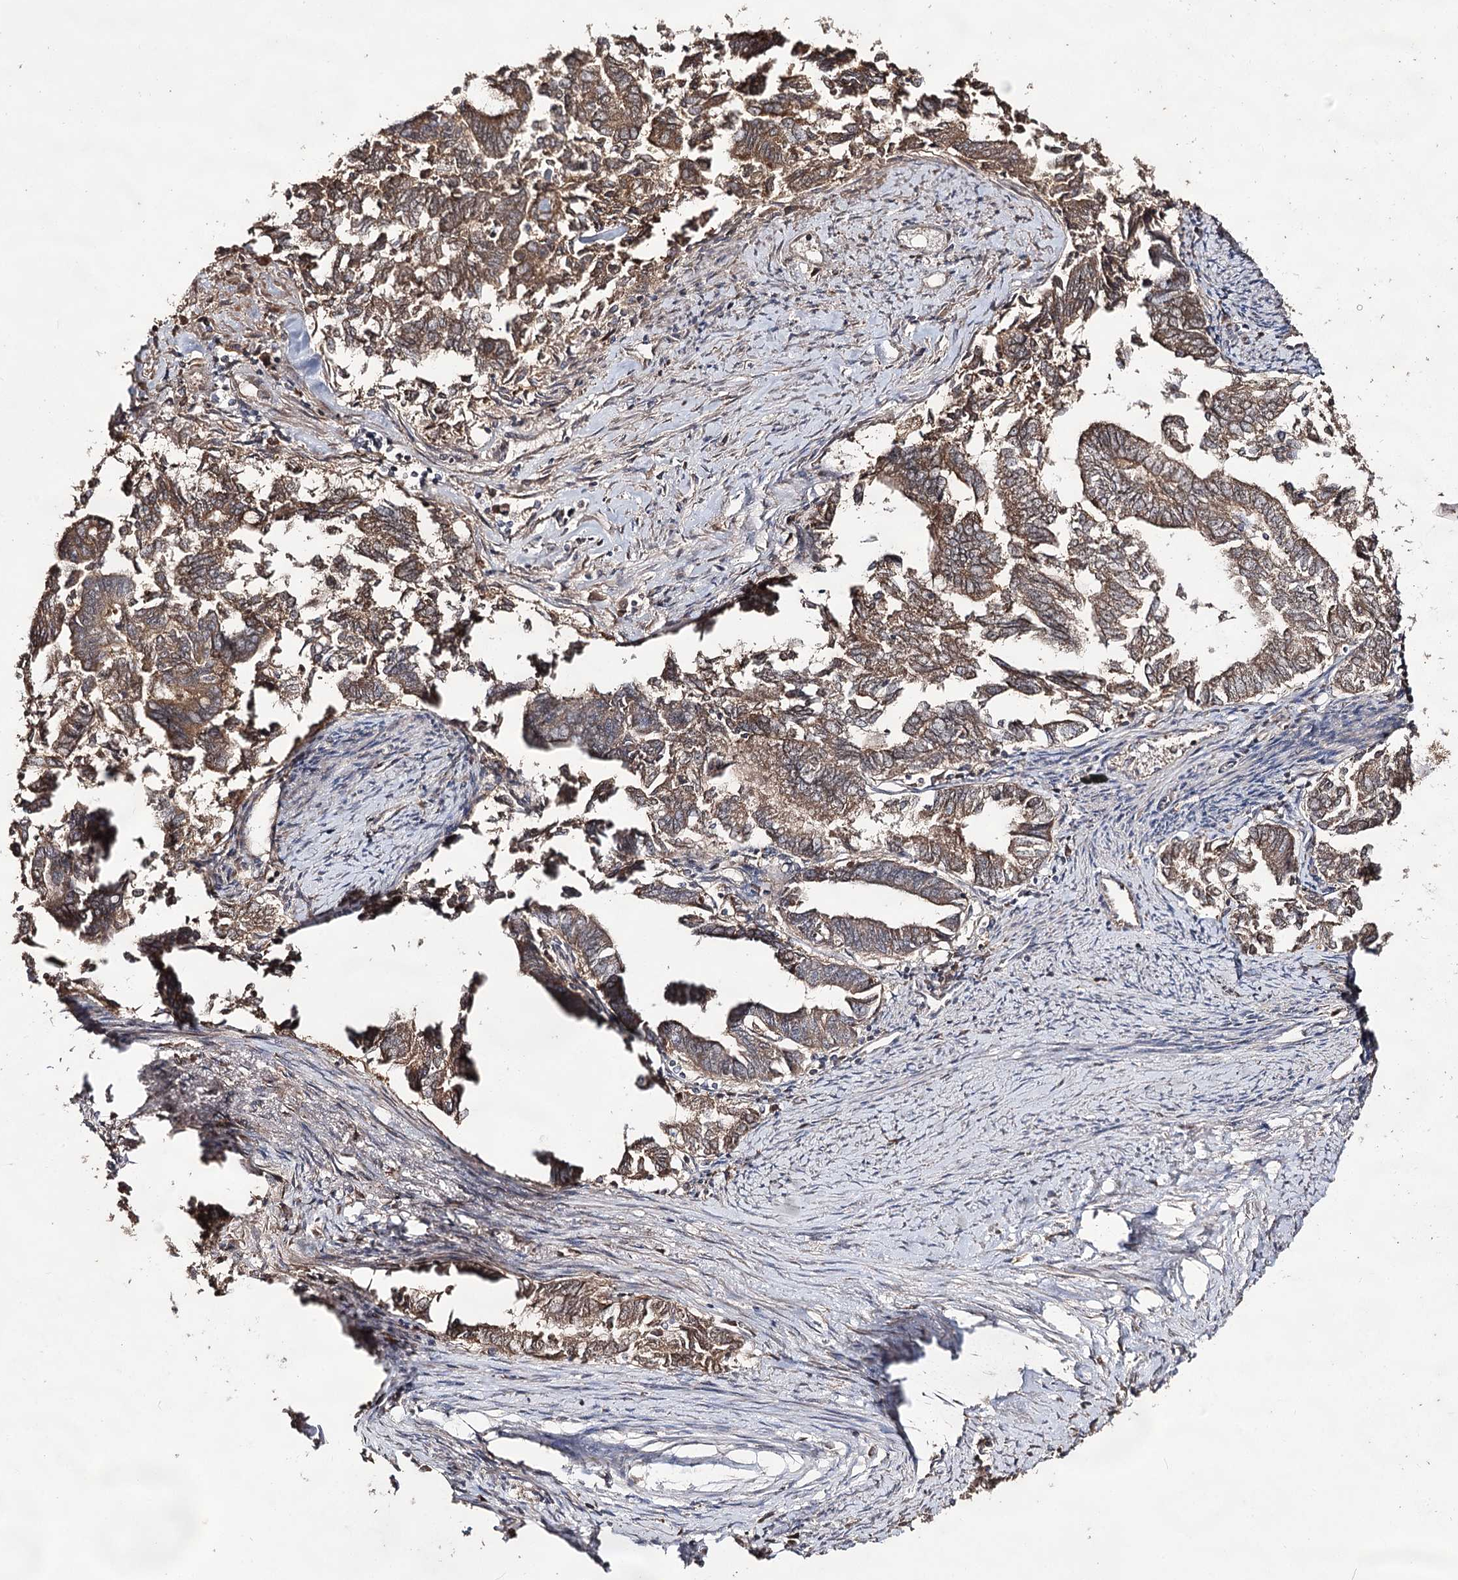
{"staining": {"intensity": "moderate", "quantity": ">75%", "location": "cytoplasmic/membranous"}, "tissue": "endometrial cancer", "cell_type": "Tumor cells", "image_type": "cancer", "snomed": [{"axis": "morphology", "description": "Adenocarcinoma, NOS"}, {"axis": "topography", "description": "Endometrium"}], "caption": "An image of endometrial cancer stained for a protein reveals moderate cytoplasmic/membranous brown staining in tumor cells.", "gene": "ACTR6", "patient": {"sex": "female", "age": 79}}